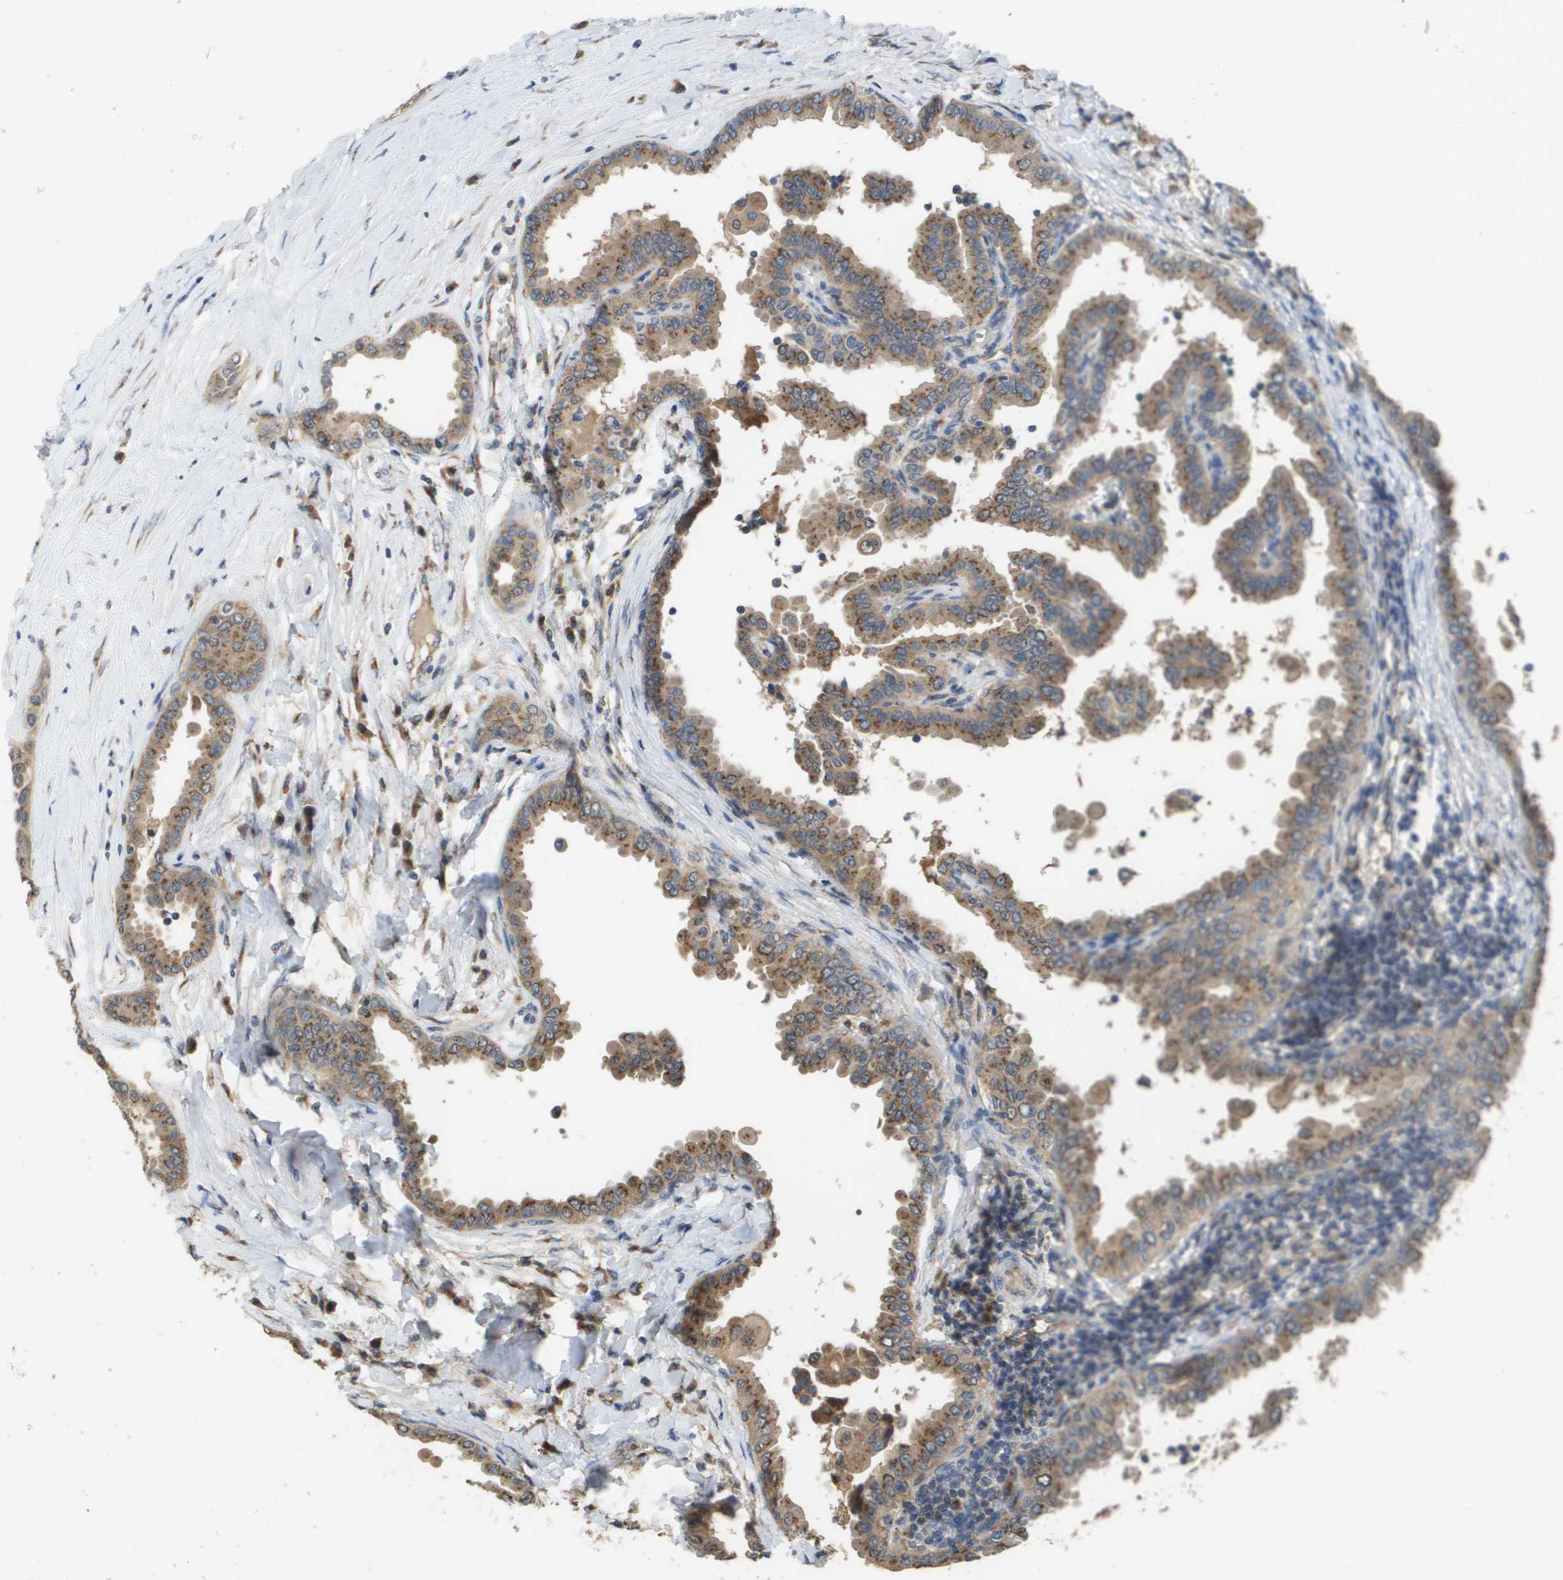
{"staining": {"intensity": "moderate", "quantity": ">75%", "location": "cytoplasmic/membranous"}, "tissue": "thyroid cancer", "cell_type": "Tumor cells", "image_type": "cancer", "snomed": [{"axis": "morphology", "description": "Papillary adenocarcinoma, NOS"}, {"axis": "topography", "description": "Thyroid gland"}], "caption": "The image reveals a brown stain indicating the presence of a protein in the cytoplasmic/membranous of tumor cells in papillary adenocarcinoma (thyroid).", "gene": "PCK1", "patient": {"sex": "male", "age": 33}}